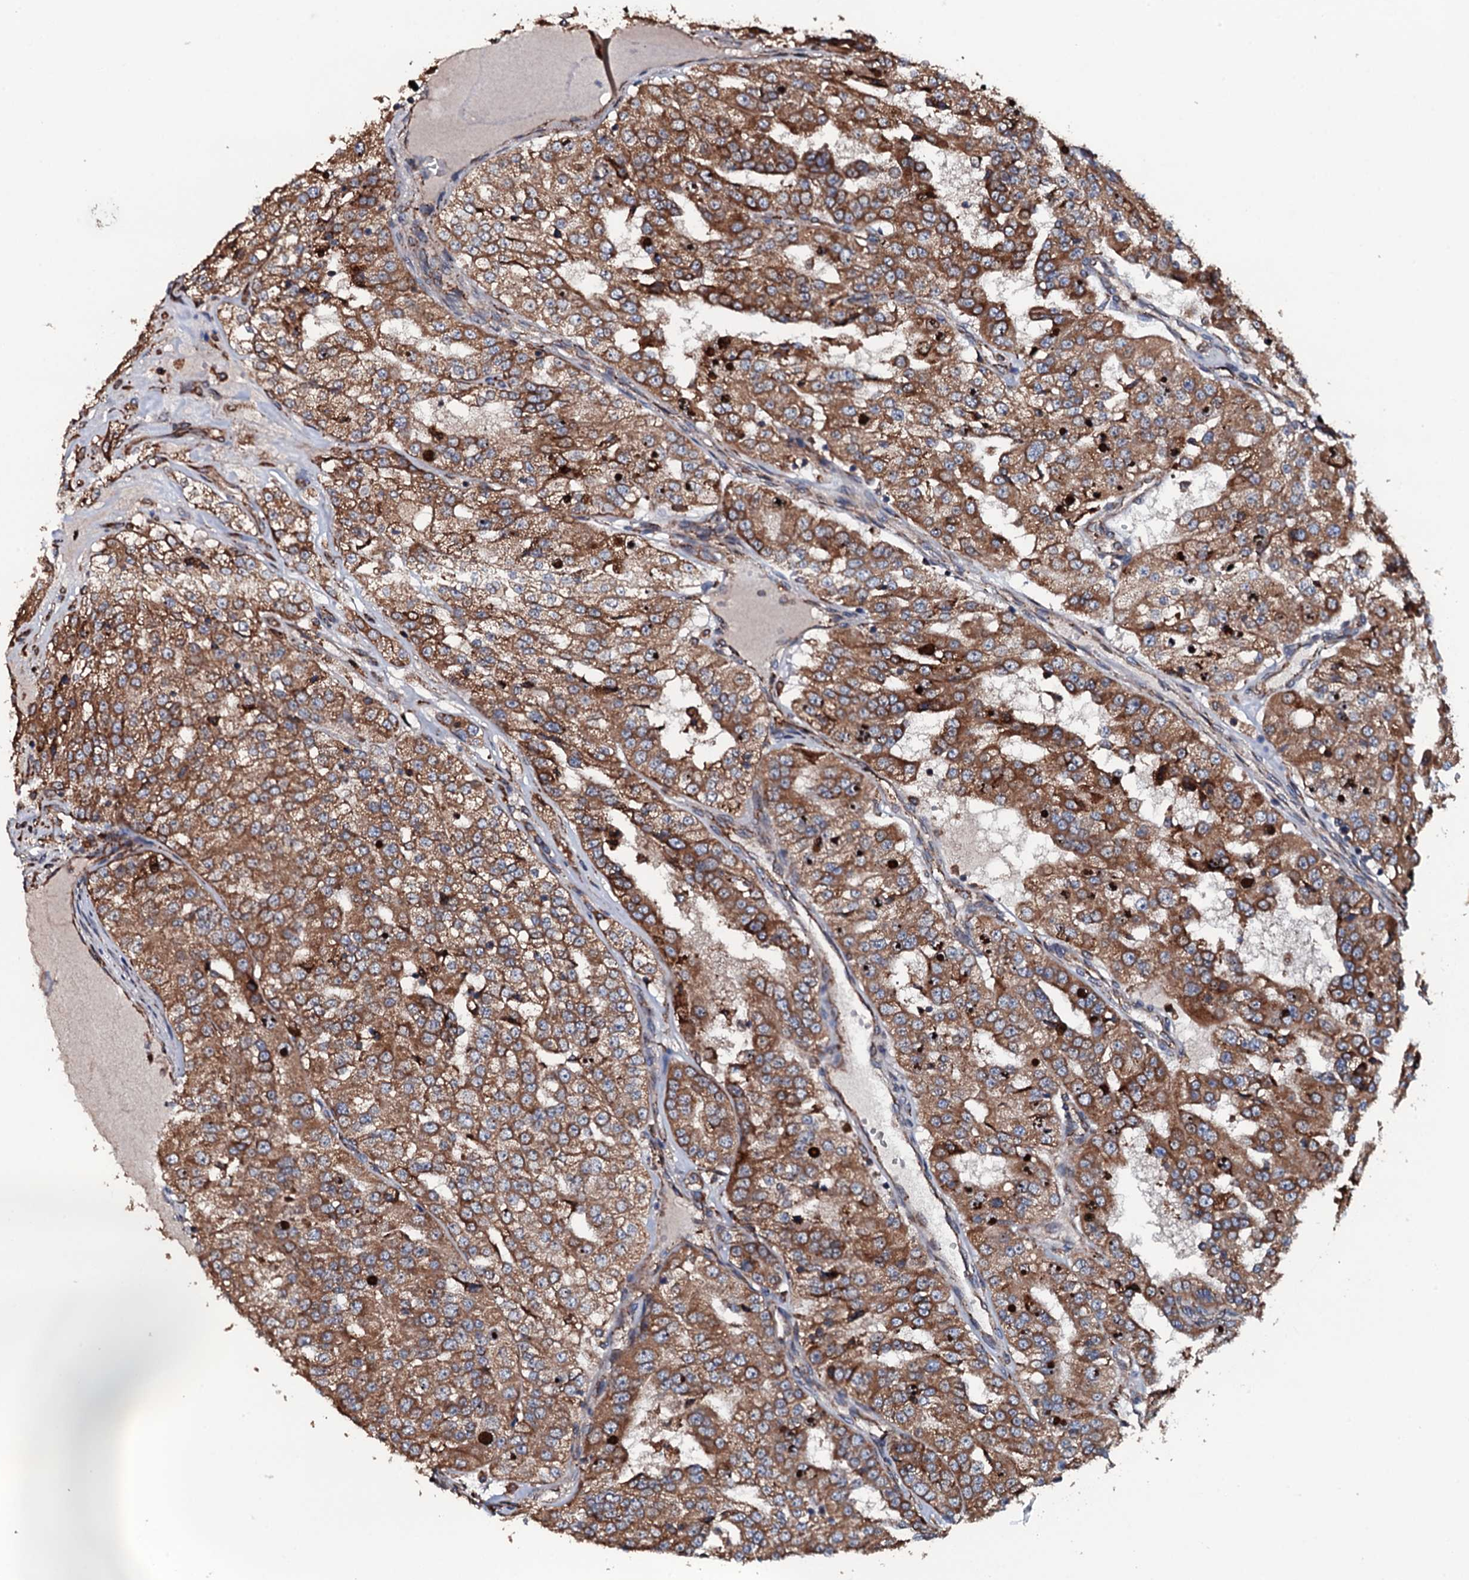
{"staining": {"intensity": "moderate", "quantity": ">75%", "location": "cytoplasmic/membranous"}, "tissue": "renal cancer", "cell_type": "Tumor cells", "image_type": "cancer", "snomed": [{"axis": "morphology", "description": "Adenocarcinoma, NOS"}, {"axis": "topography", "description": "Kidney"}], "caption": "Renal cancer (adenocarcinoma) was stained to show a protein in brown. There is medium levels of moderate cytoplasmic/membranous staining in about >75% of tumor cells.", "gene": "RAB12", "patient": {"sex": "female", "age": 63}}